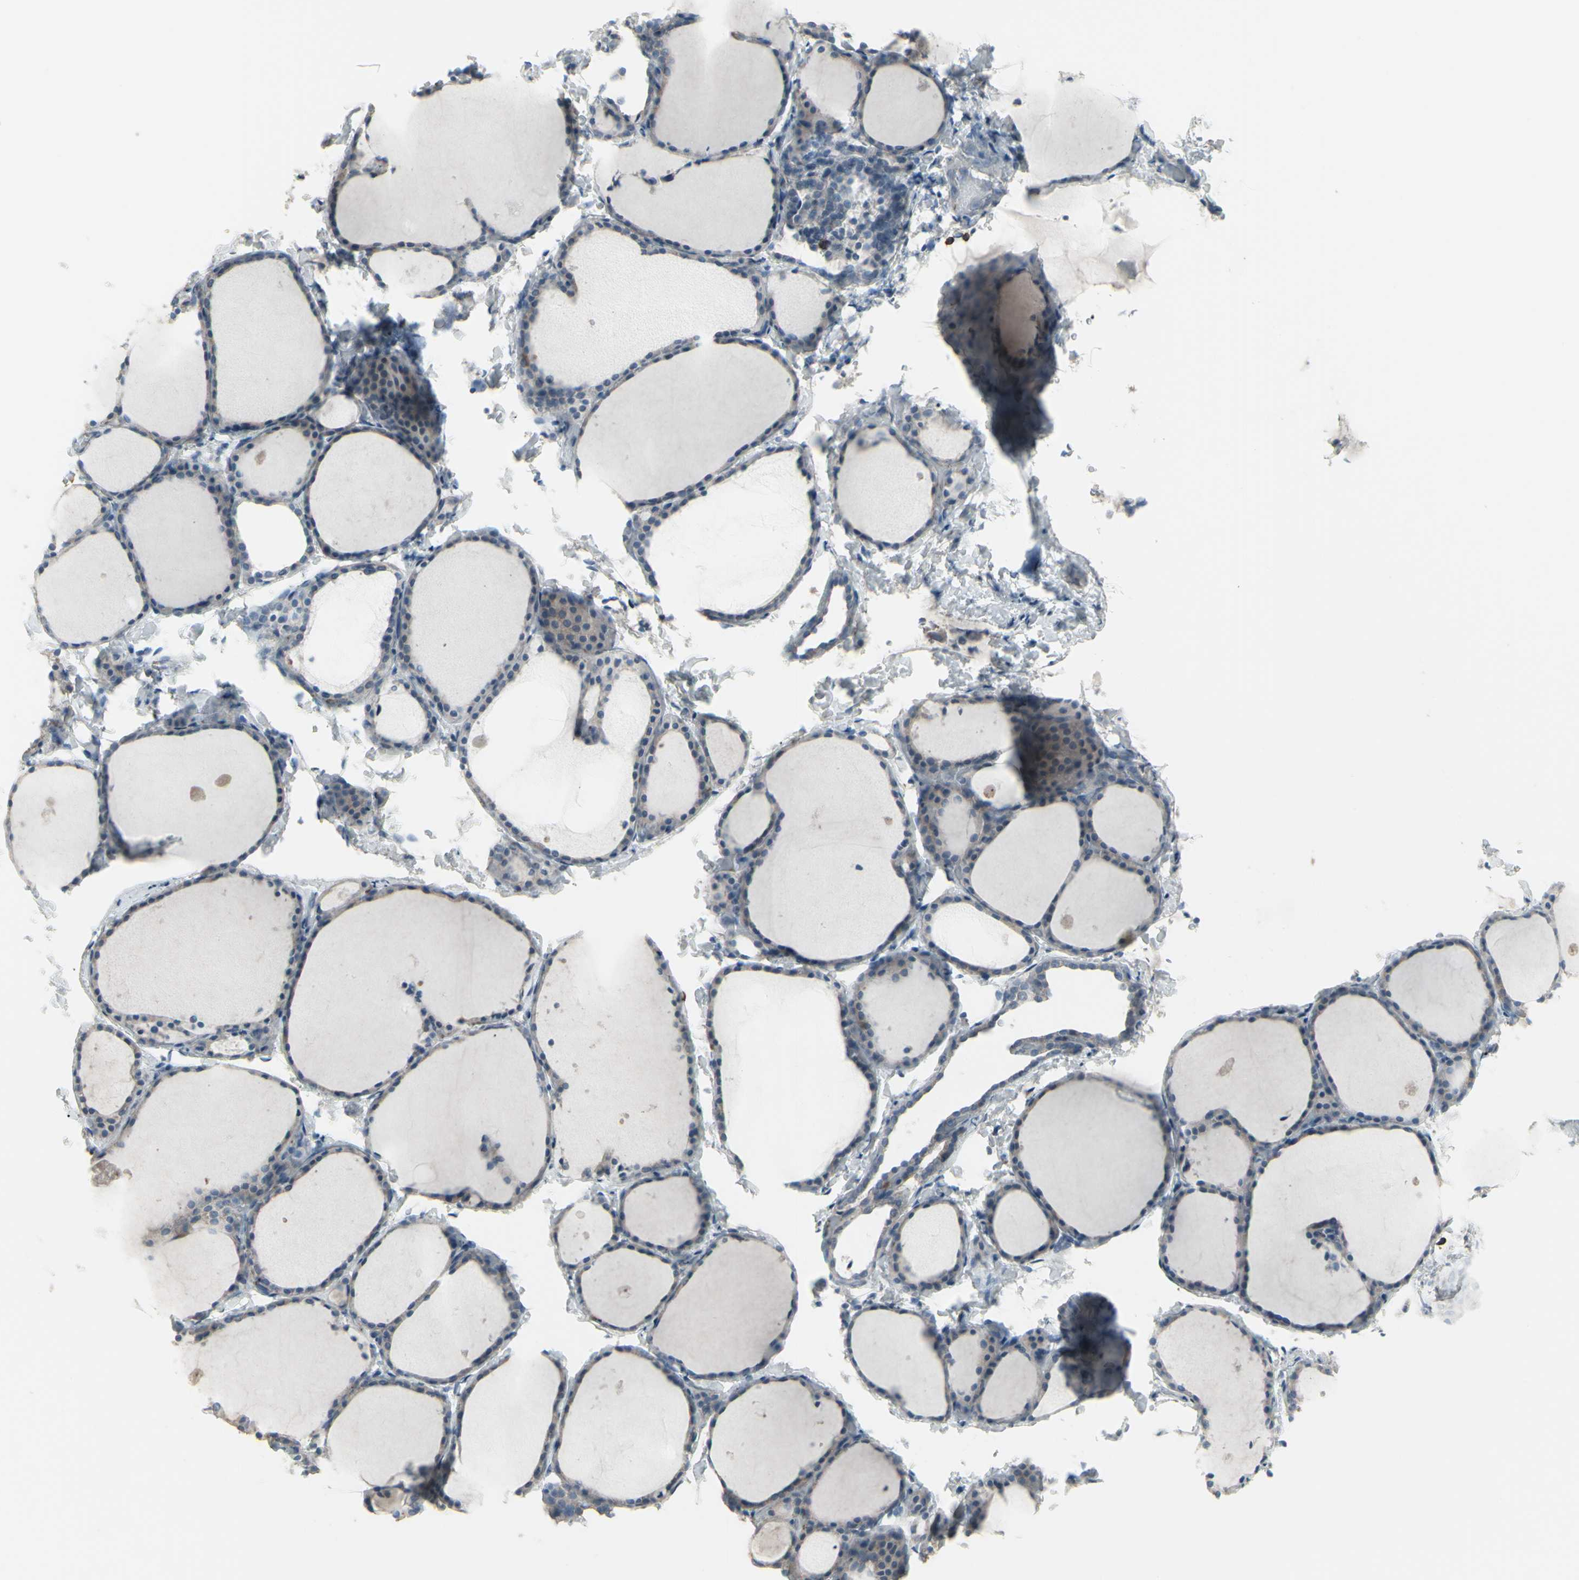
{"staining": {"intensity": "weak", "quantity": "25%-75%", "location": "cytoplasmic/membranous"}, "tissue": "thyroid gland", "cell_type": "Glandular cells", "image_type": "normal", "snomed": [{"axis": "morphology", "description": "Normal tissue, NOS"}, {"axis": "morphology", "description": "Papillary adenocarcinoma, NOS"}, {"axis": "topography", "description": "Thyroid gland"}], "caption": "This is a micrograph of immunohistochemistry staining of normal thyroid gland, which shows weak staining in the cytoplasmic/membranous of glandular cells.", "gene": "CD79B", "patient": {"sex": "female", "age": 30}}